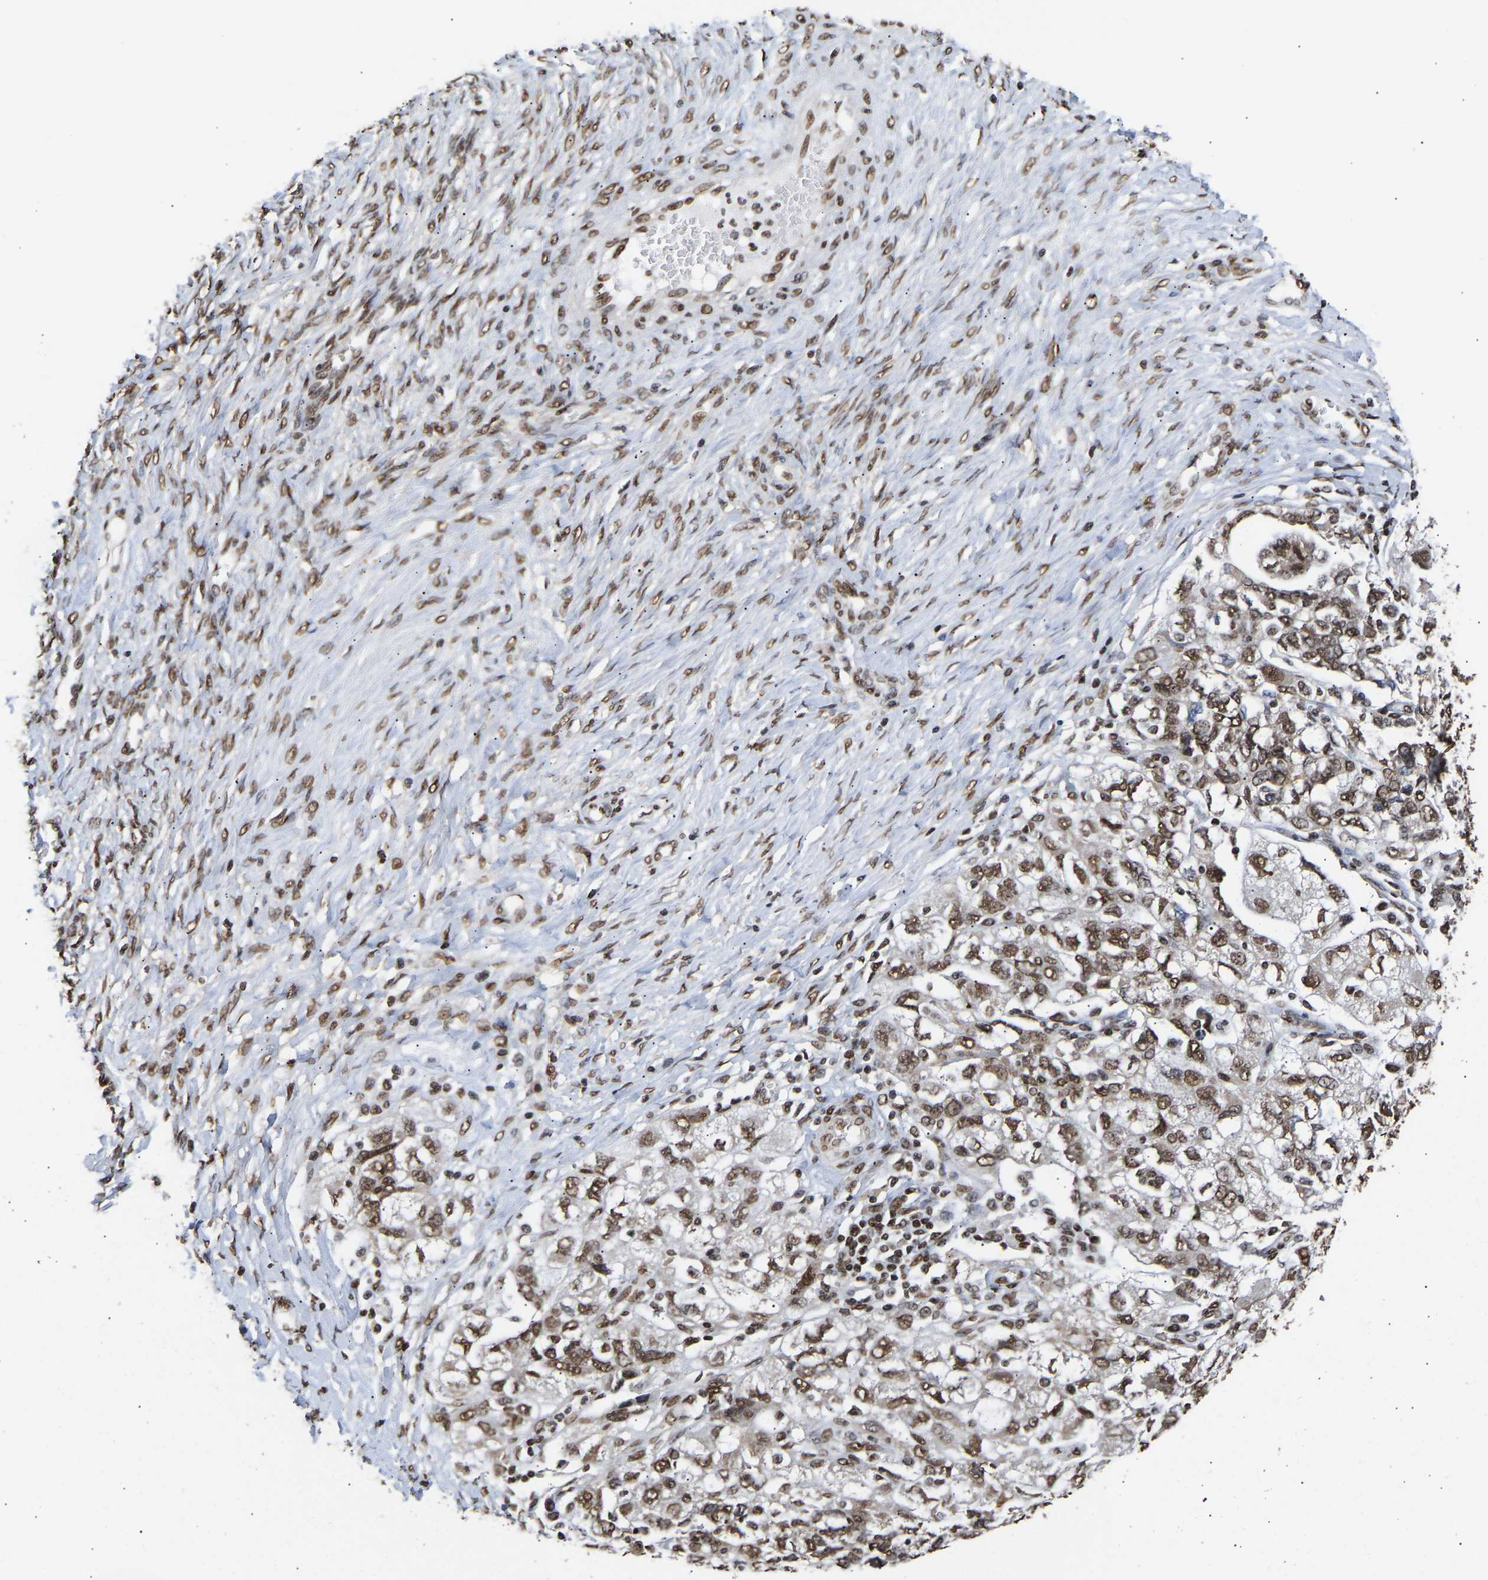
{"staining": {"intensity": "strong", "quantity": ">75%", "location": "nuclear"}, "tissue": "ovarian cancer", "cell_type": "Tumor cells", "image_type": "cancer", "snomed": [{"axis": "morphology", "description": "Carcinoma, NOS"}, {"axis": "morphology", "description": "Cystadenocarcinoma, serous, NOS"}, {"axis": "topography", "description": "Ovary"}], "caption": "Strong nuclear protein positivity is seen in about >75% of tumor cells in ovarian carcinoma. The staining was performed using DAB (3,3'-diaminobenzidine), with brown indicating positive protein expression. Nuclei are stained blue with hematoxylin.", "gene": "PSIP1", "patient": {"sex": "female", "age": 69}}